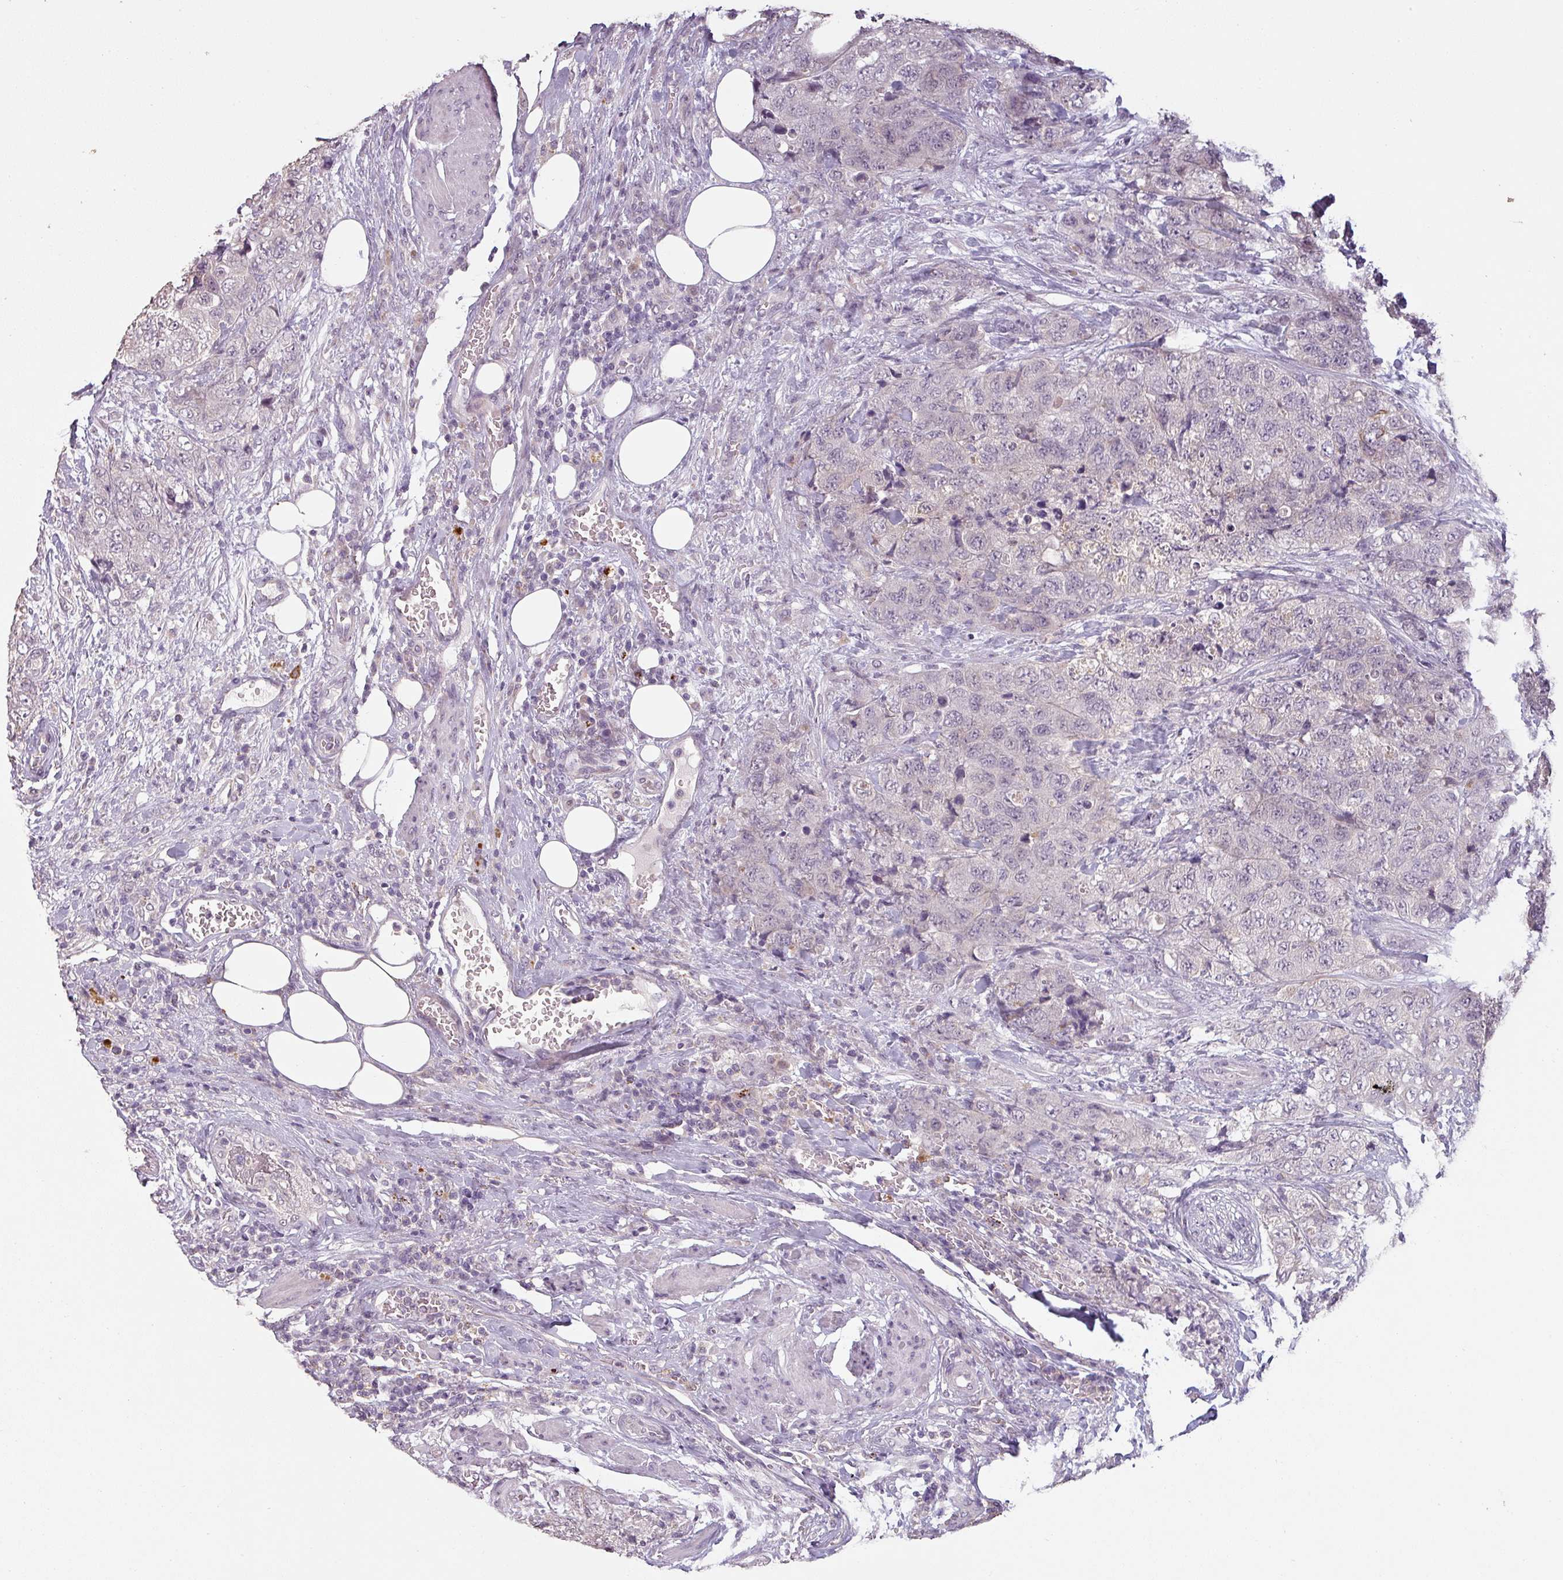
{"staining": {"intensity": "negative", "quantity": "none", "location": "none"}, "tissue": "urothelial cancer", "cell_type": "Tumor cells", "image_type": "cancer", "snomed": [{"axis": "morphology", "description": "Urothelial carcinoma, High grade"}, {"axis": "topography", "description": "Urinary bladder"}], "caption": "A photomicrograph of human urothelial cancer is negative for staining in tumor cells.", "gene": "LYPLA1", "patient": {"sex": "female", "age": 78}}